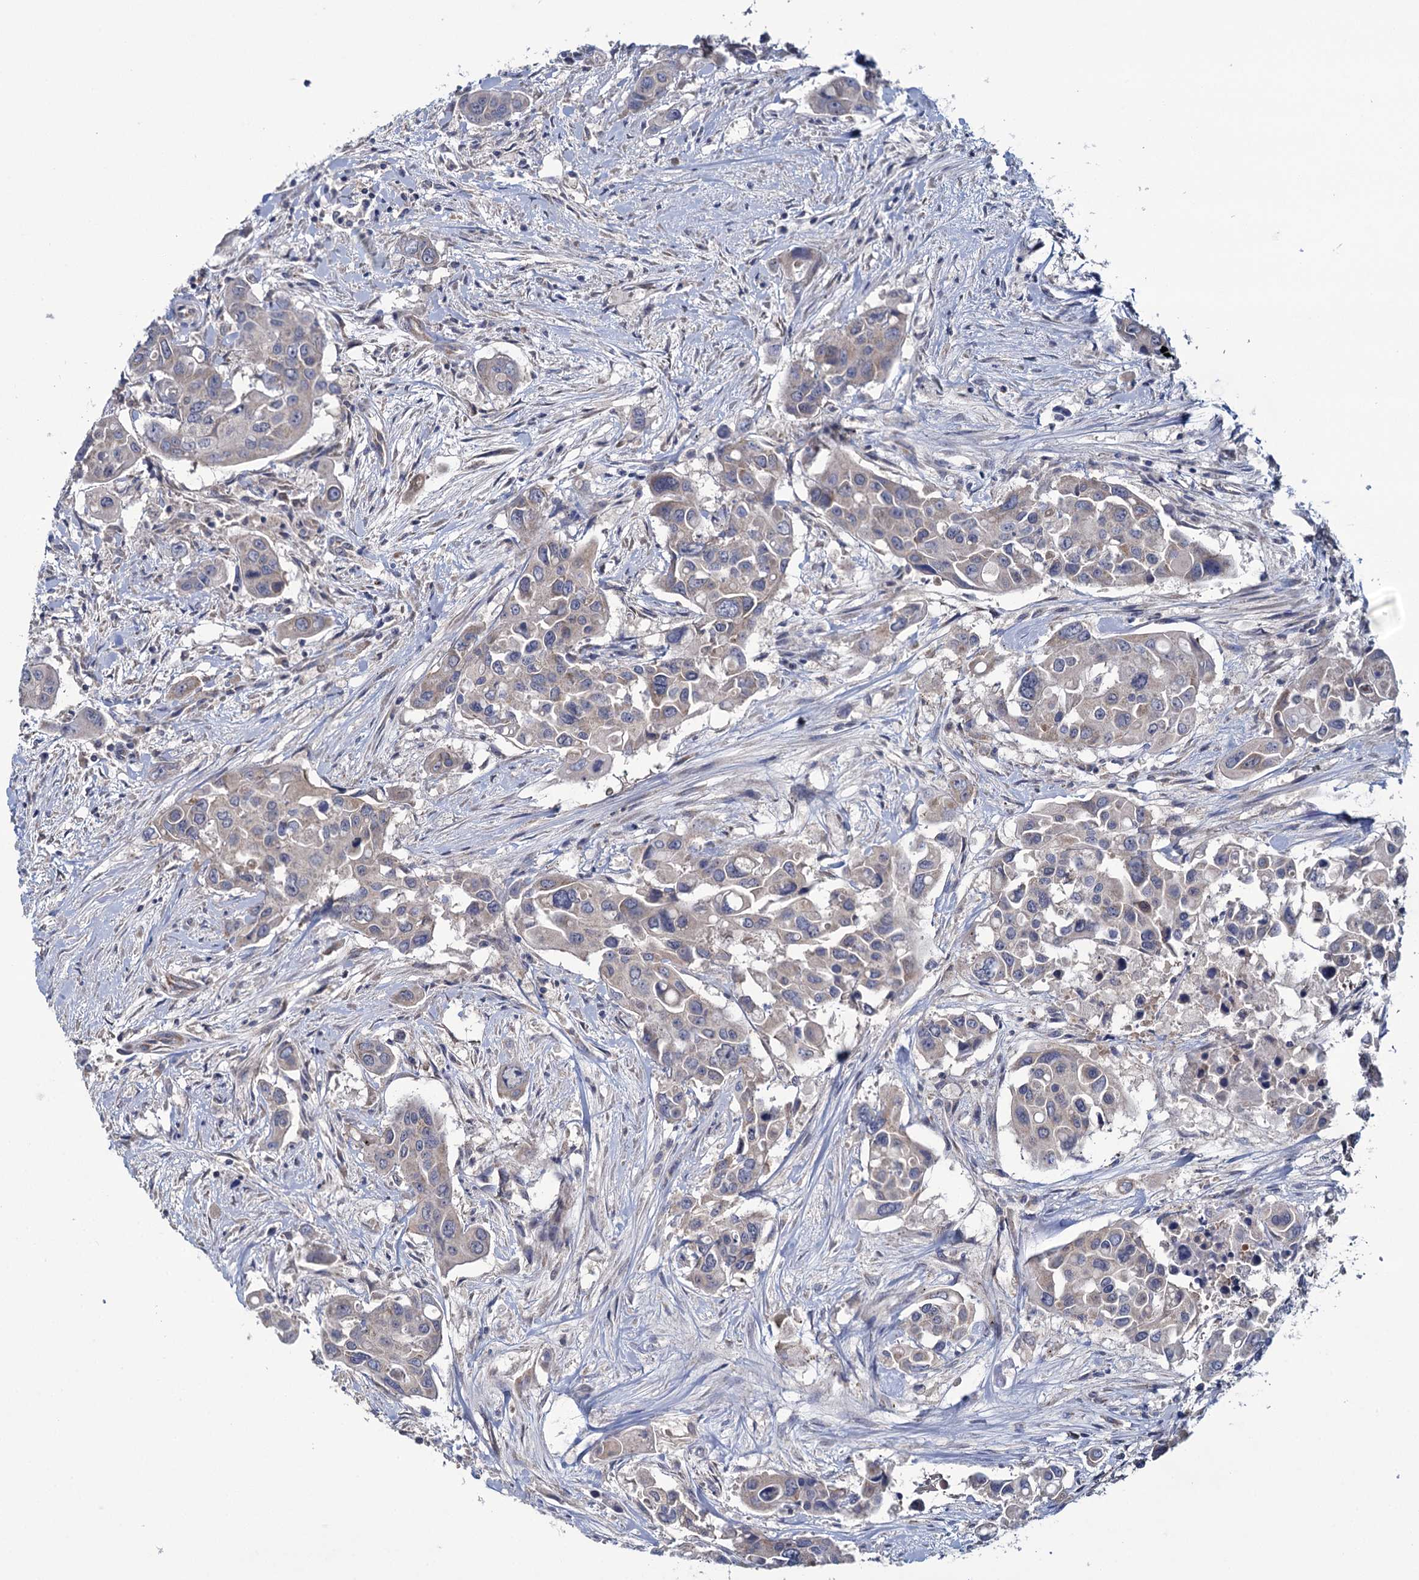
{"staining": {"intensity": "weak", "quantity": ">75%", "location": "cytoplasmic/membranous"}, "tissue": "colorectal cancer", "cell_type": "Tumor cells", "image_type": "cancer", "snomed": [{"axis": "morphology", "description": "Adenocarcinoma, NOS"}, {"axis": "topography", "description": "Colon"}], "caption": "Adenocarcinoma (colorectal) stained for a protein exhibits weak cytoplasmic/membranous positivity in tumor cells. (IHC, brightfield microscopy, high magnification).", "gene": "GSTM2", "patient": {"sex": "male", "age": 77}}